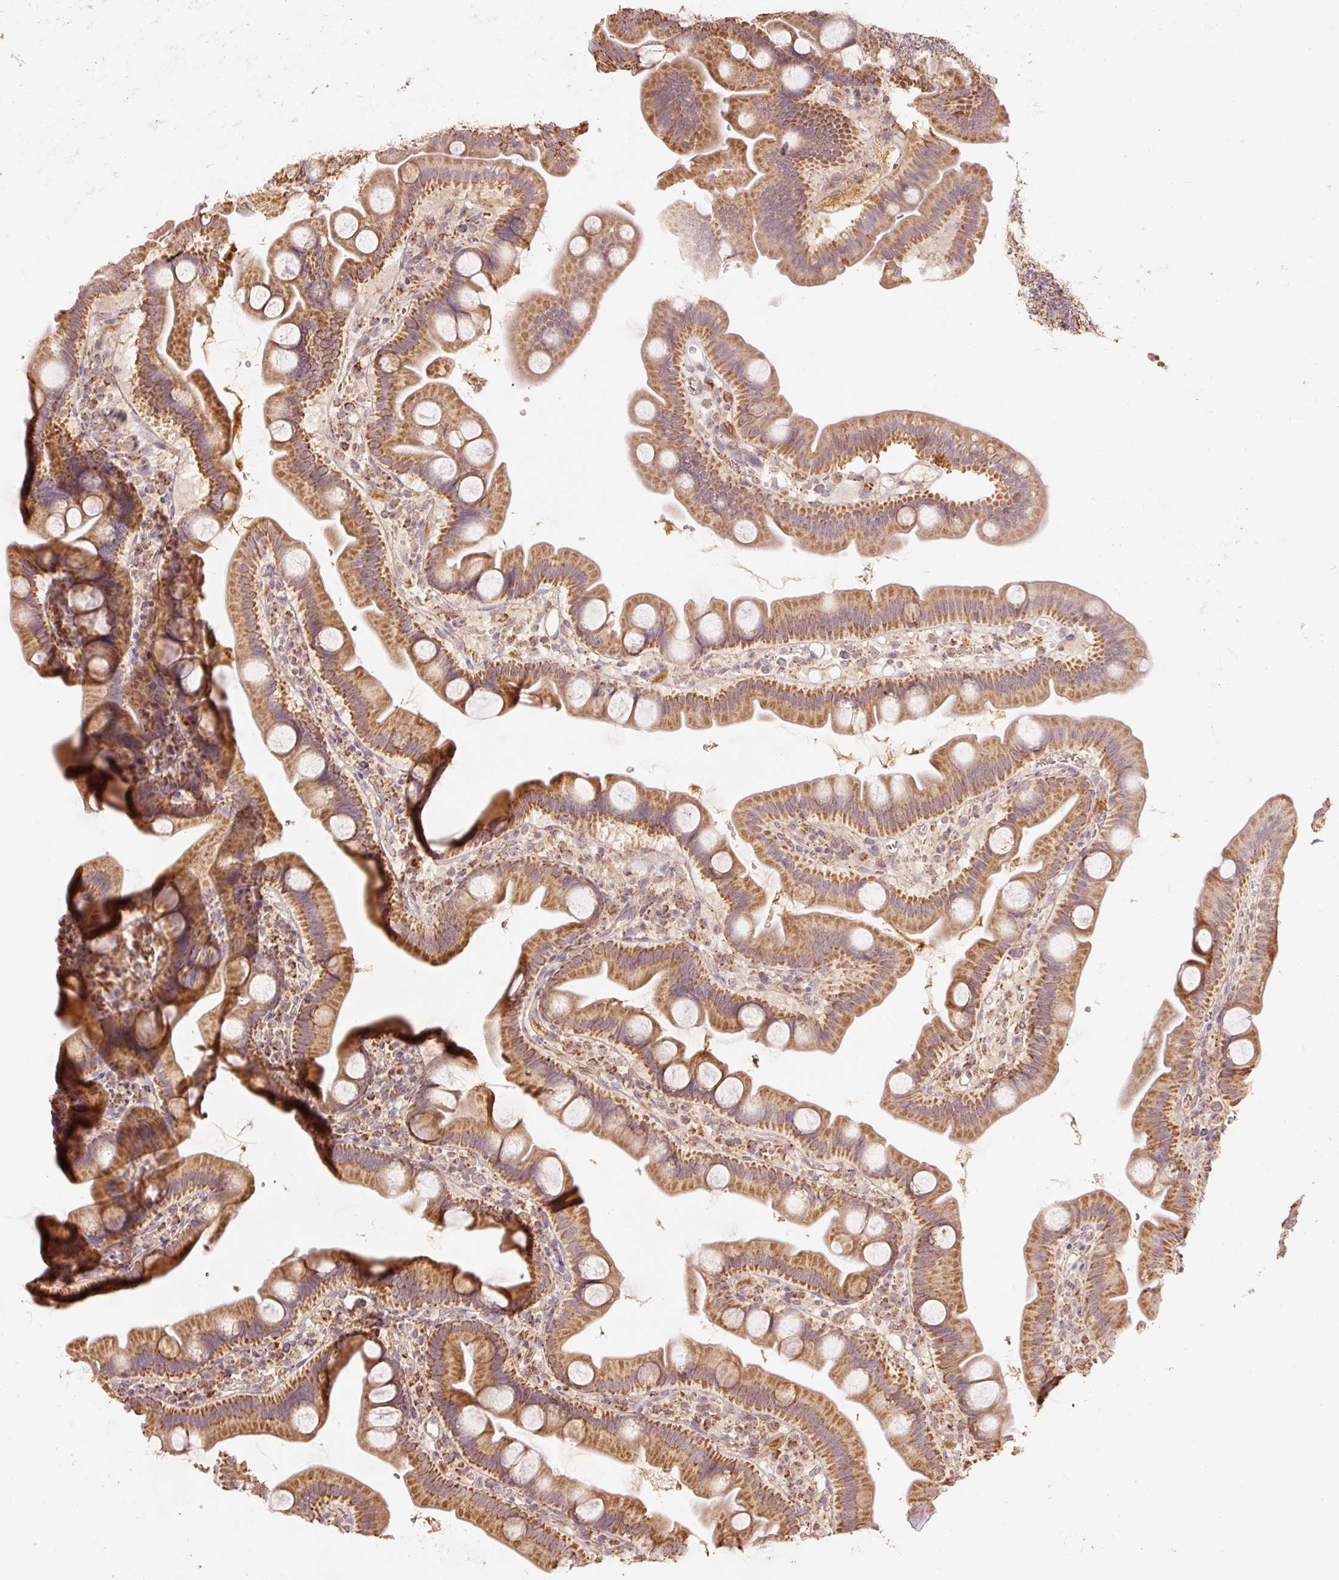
{"staining": {"intensity": "moderate", "quantity": ">75%", "location": "cytoplasmic/membranous"}, "tissue": "small intestine", "cell_type": "Glandular cells", "image_type": "normal", "snomed": [{"axis": "morphology", "description": "Normal tissue, NOS"}, {"axis": "topography", "description": "Small intestine"}], "caption": "Immunohistochemical staining of unremarkable small intestine displays >75% levels of moderate cytoplasmic/membranous protein positivity in about >75% of glandular cells.", "gene": "PSENEN", "patient": {"sex": "female", "age": 68}}